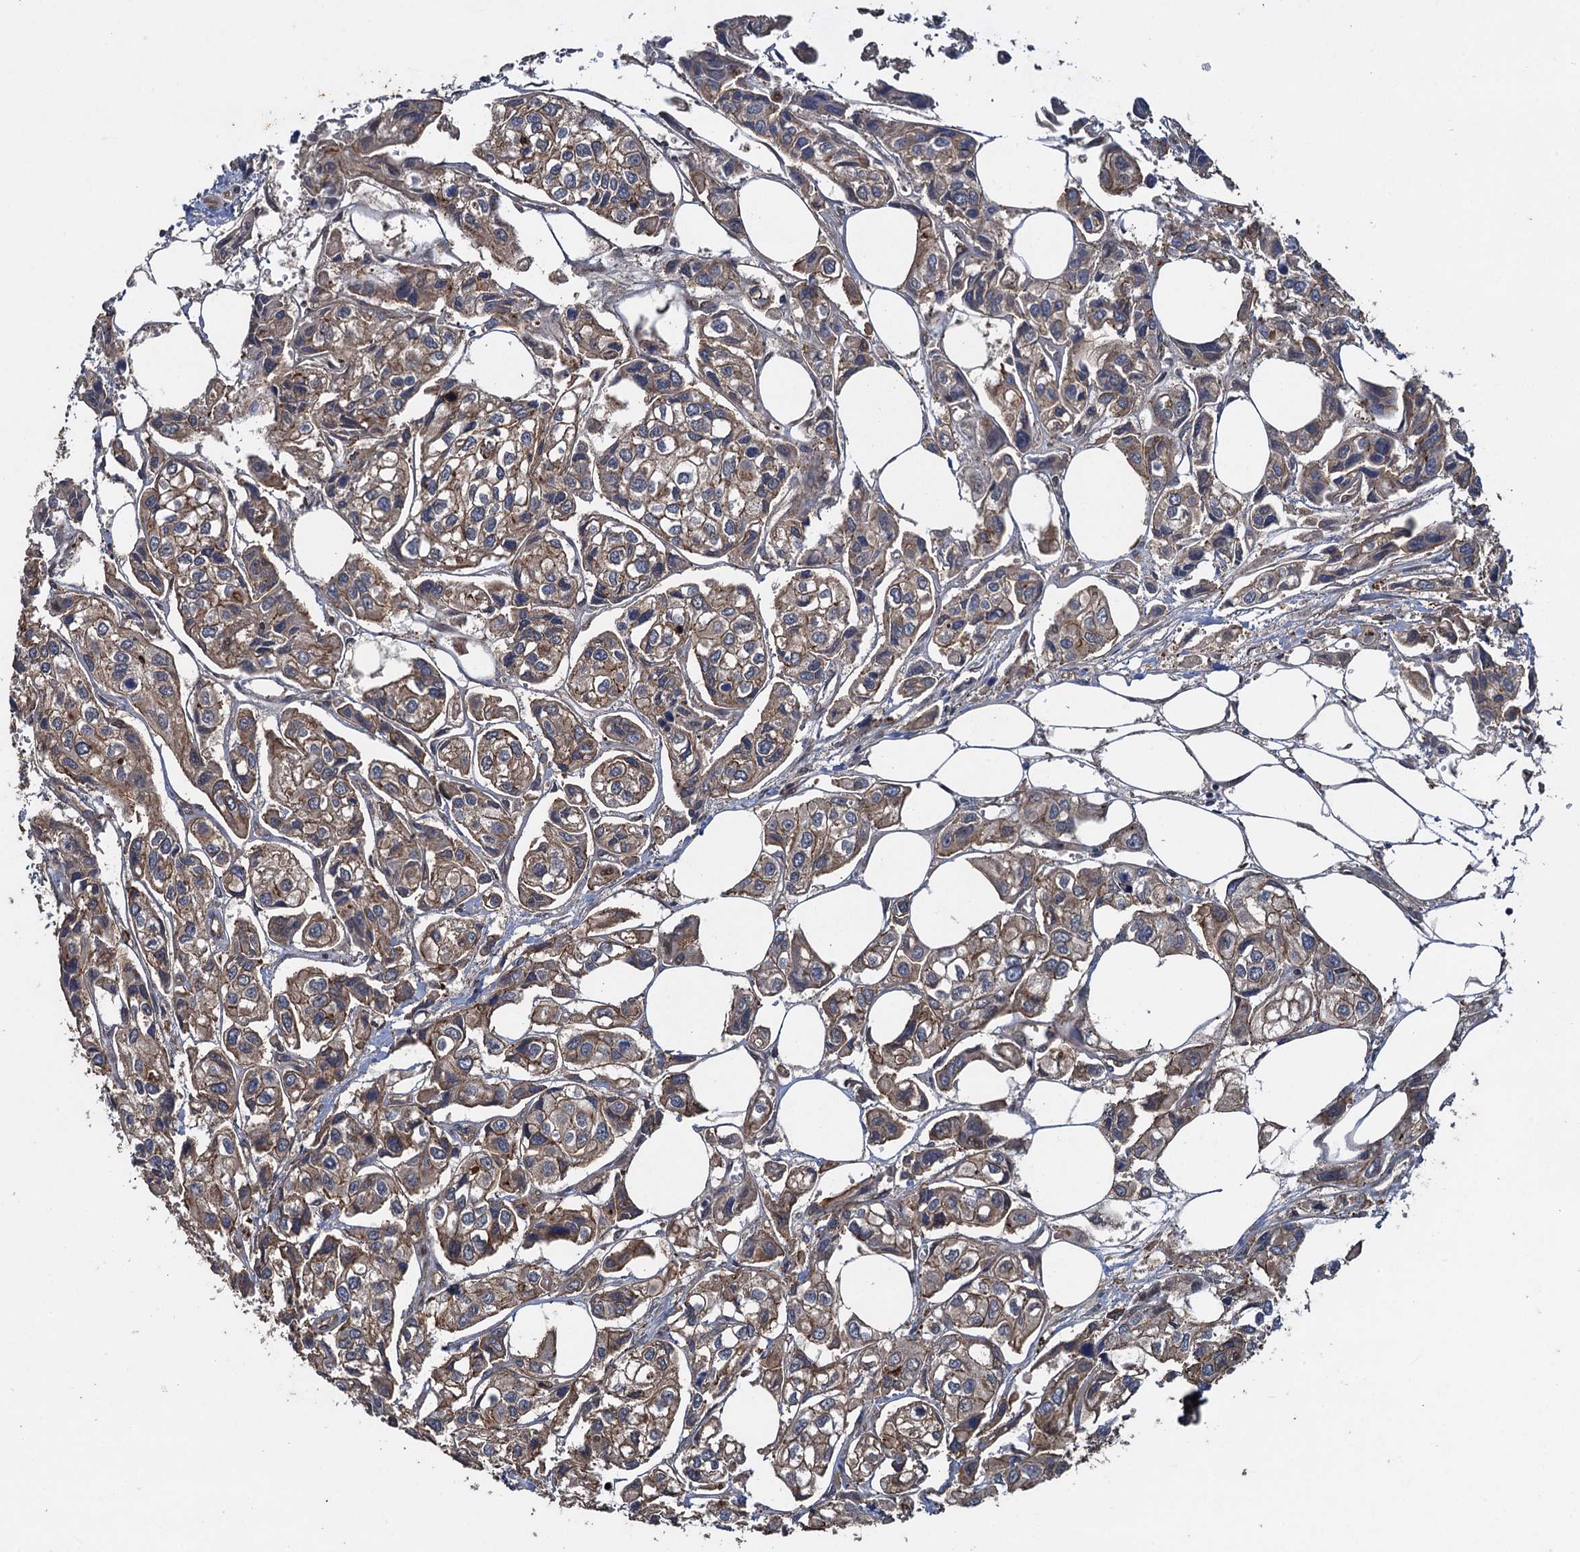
{"staining": {"intensity": "moderate", "quantity": ">75%", "location": "cytoplasmic/membranous"}, "tissue": "urothelial cancer", "cell_type": "Tumor cells", "image_type": "cancer", "snomed": [{"axis": "morphology", "description": "Urothelial carcinoma, High grade"}, {"axis": "topography", "description": "Urinary bladder"}], "caption": "Immunohistochemical staining of urothelial cancer demonstrates medium levels of moderate cytoplasmic/membranous positivity in about >75% of tumor cells.", "gene": "RHOBTB1", "patient": {"sex": "male", "age": 67}}